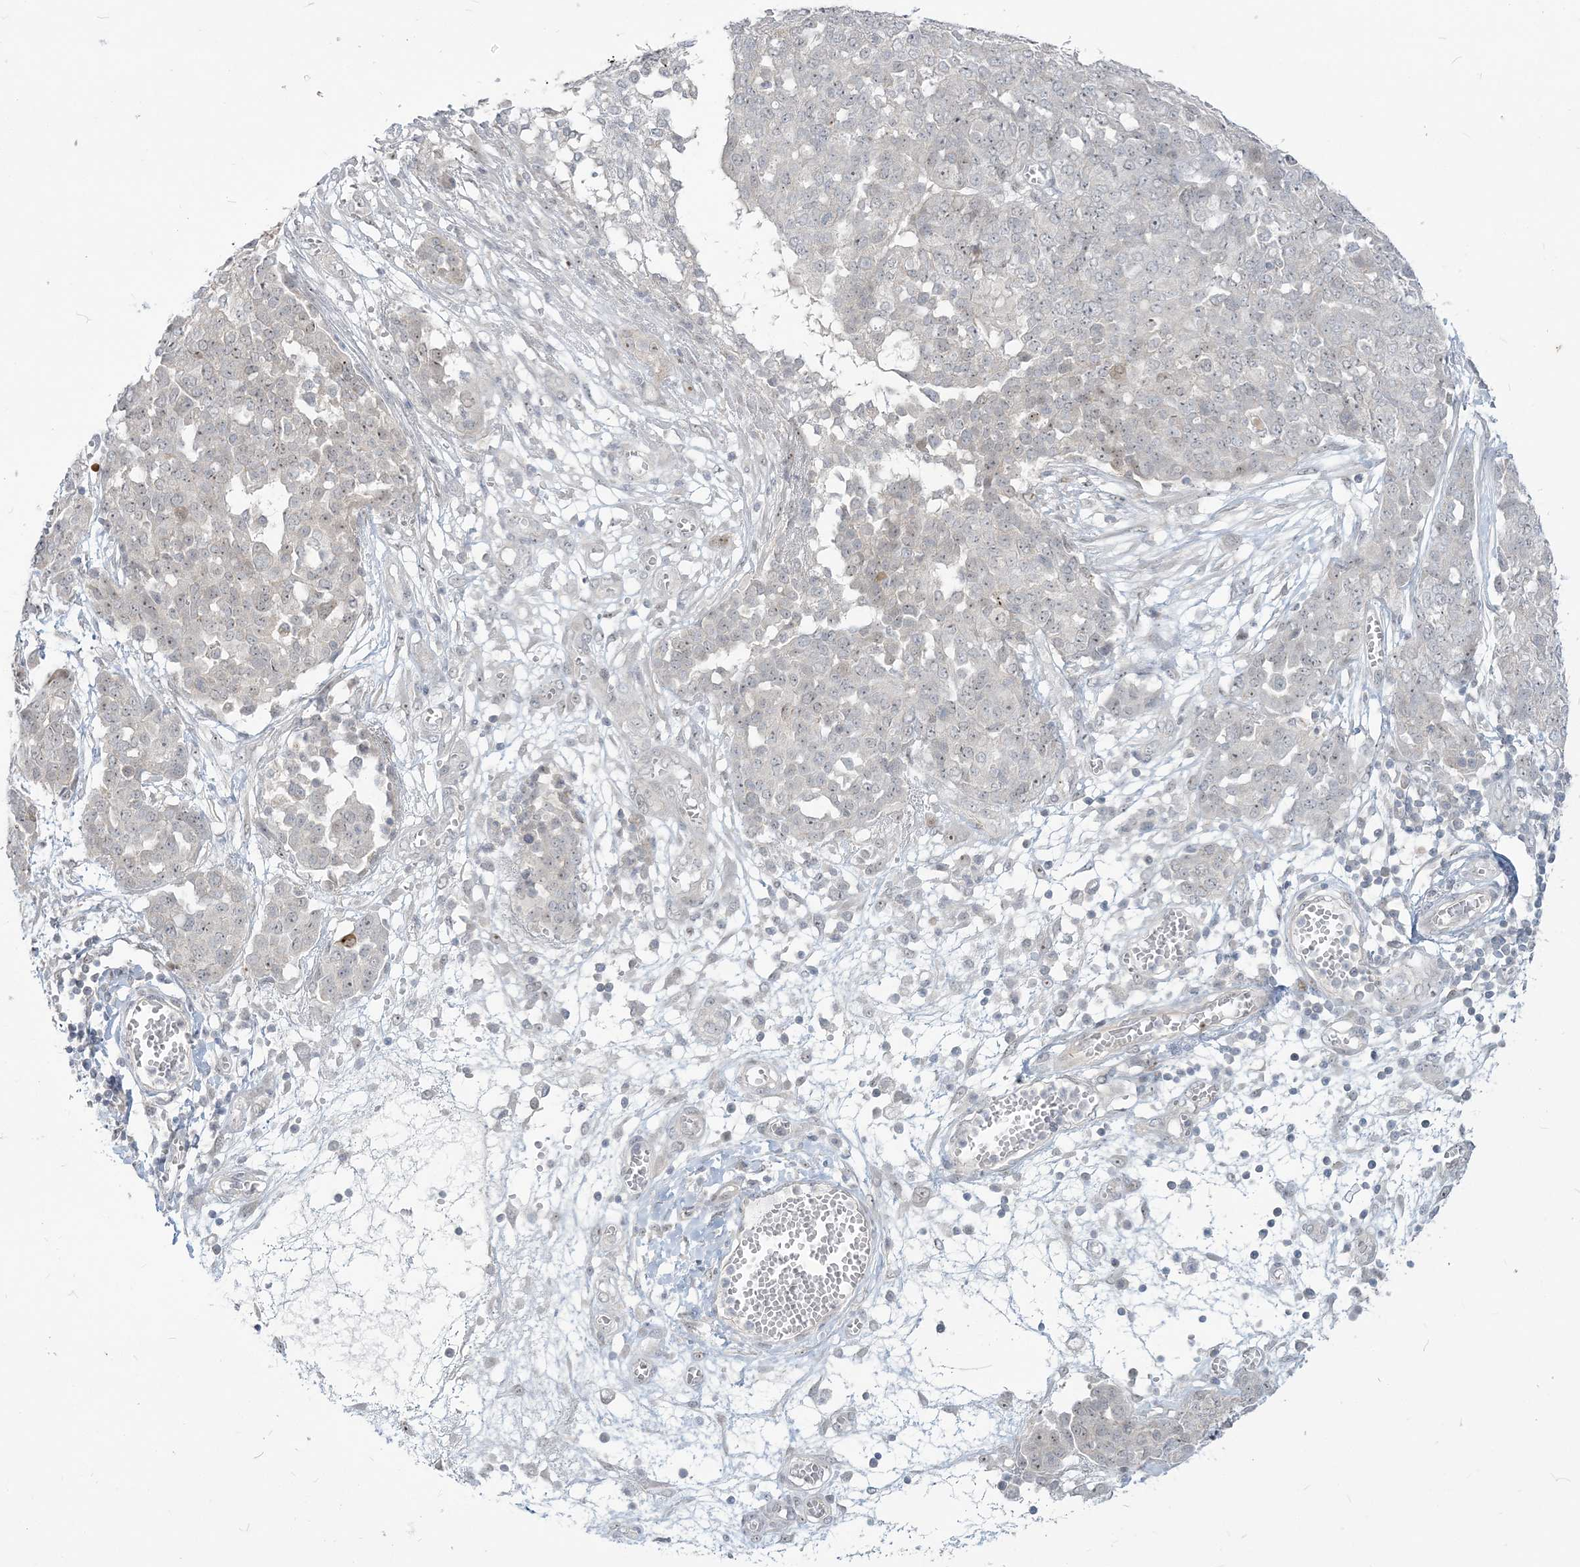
{"staining": {"intensity": "weak", "quantity": "<25%", "location": "nuclear"}, "tissue": "ovarian cancer", "cell_type": "Tumor cells", "image_type": "cancer", "snomed": [{"axis": "morphology", "description": "Cystadenocarcinoma, serous, NOS"}, {"axis": "topography", "description": "Soft tissue"}, {"axis": "topography", "description": "Ovary"}], "caption": "Micrograph shows no significant protein positivity in tumor cells of serous cystadenocarcinoma (ovarian). (Brightfield microscopy of DAB immunohistochemistry (IHC) at high magnification).", "gene": "SDAD1", "patient": {"sex": "female", "age": 57}}